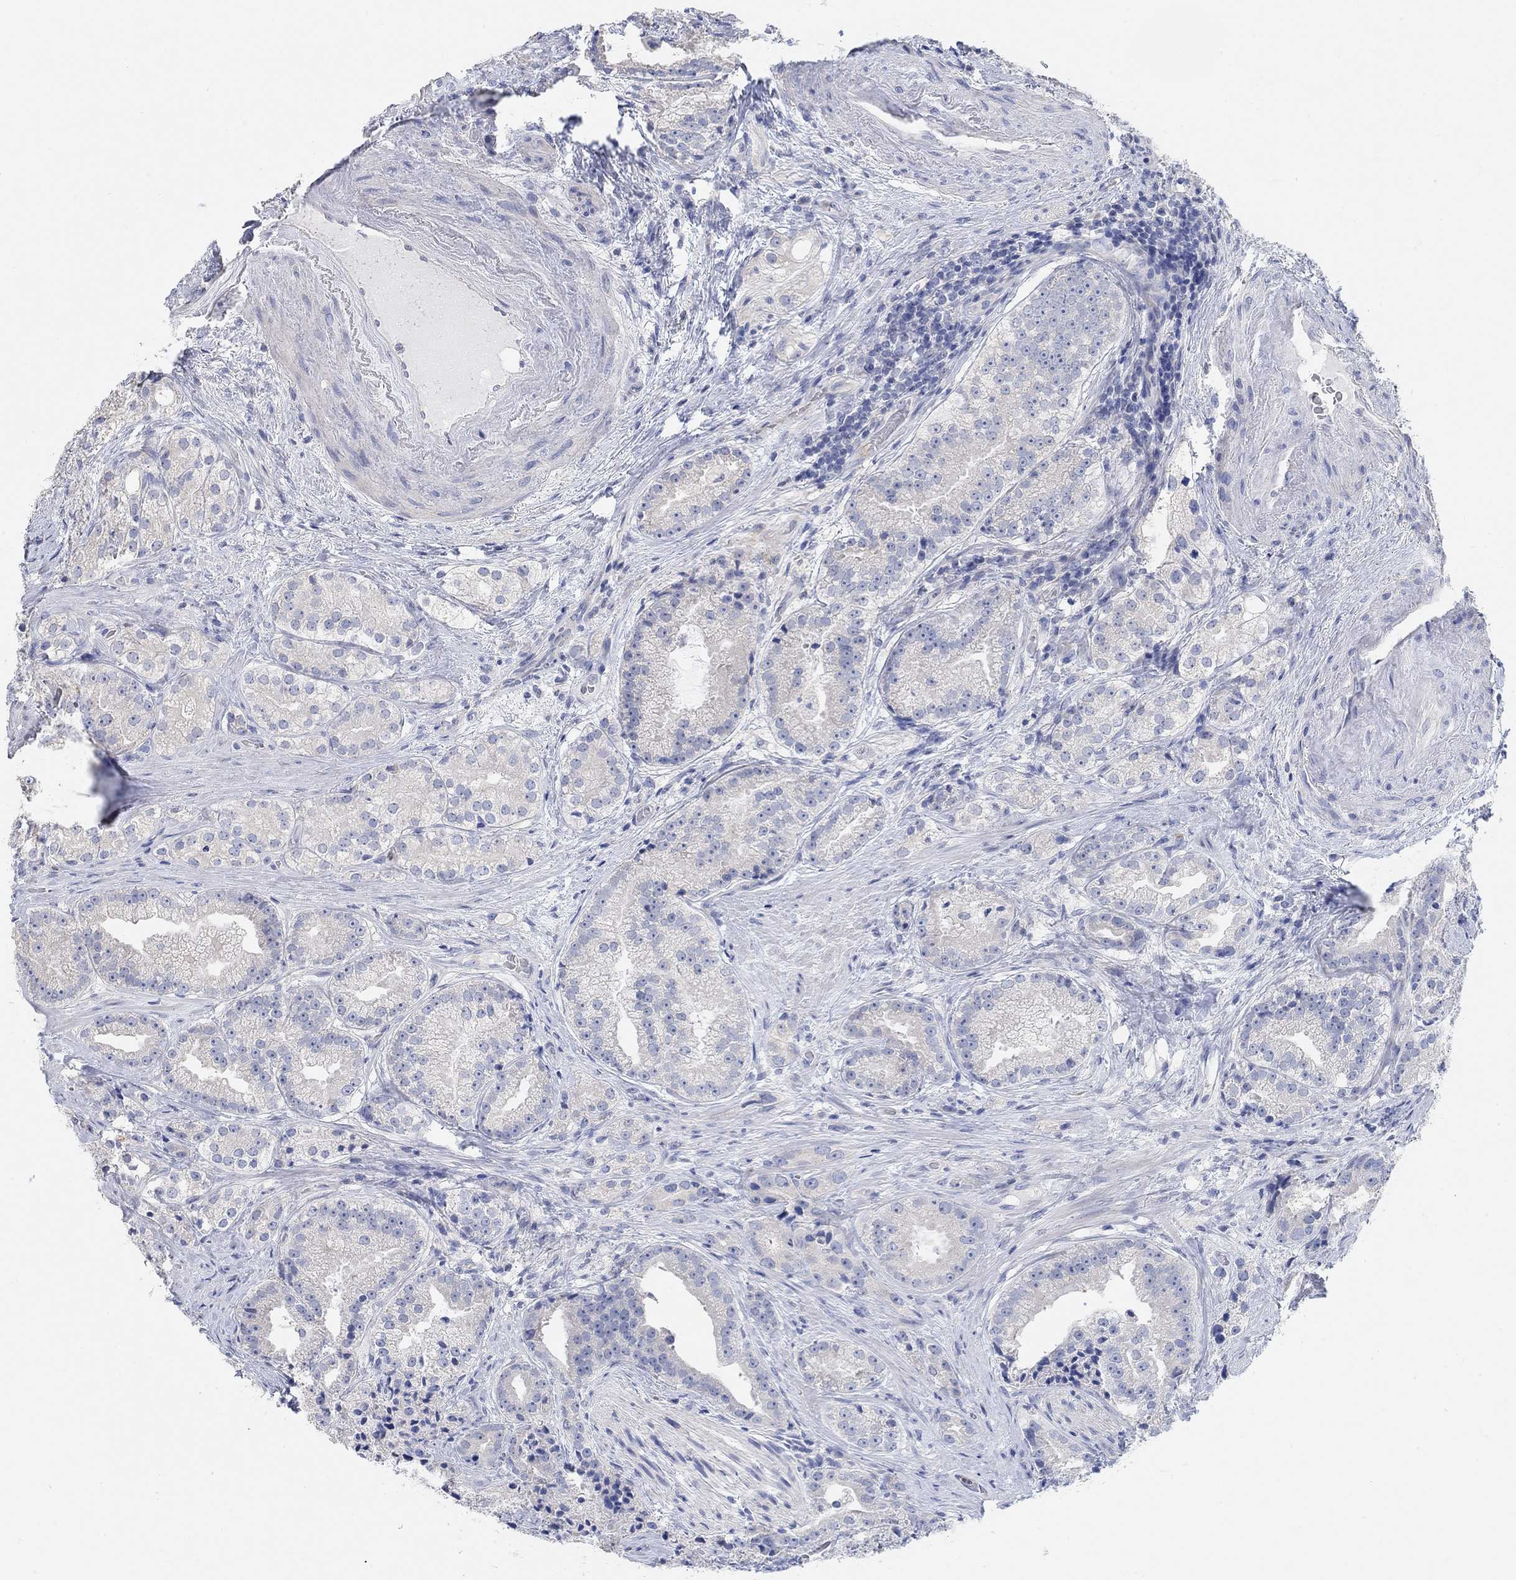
{"staining": {"intensity": "negative", "quantity": "none", "location": "none"}, "tissue": "prostate cancer", "cell_type": "Tumor cells", "image_type": "cancer", "snomed": [{"axis": "morphology", "description": "Adenocarcinoma, NOS"}, {"axis": "morphology", "description": "Adenocarcinoma, High grade"}, {"axis": "topography", "description": "Prostate"}], "caption": "DAB immunohistochemical staining of human prostate cancer (adenocarcinoma) shows no significant staining in tumor cells. The staining is performed using DAB brown chromogen with nuclei counter-stained in using hematoxylin.", "gene": "NLRP14", "patient": {"sex": "male", "age": 64}}